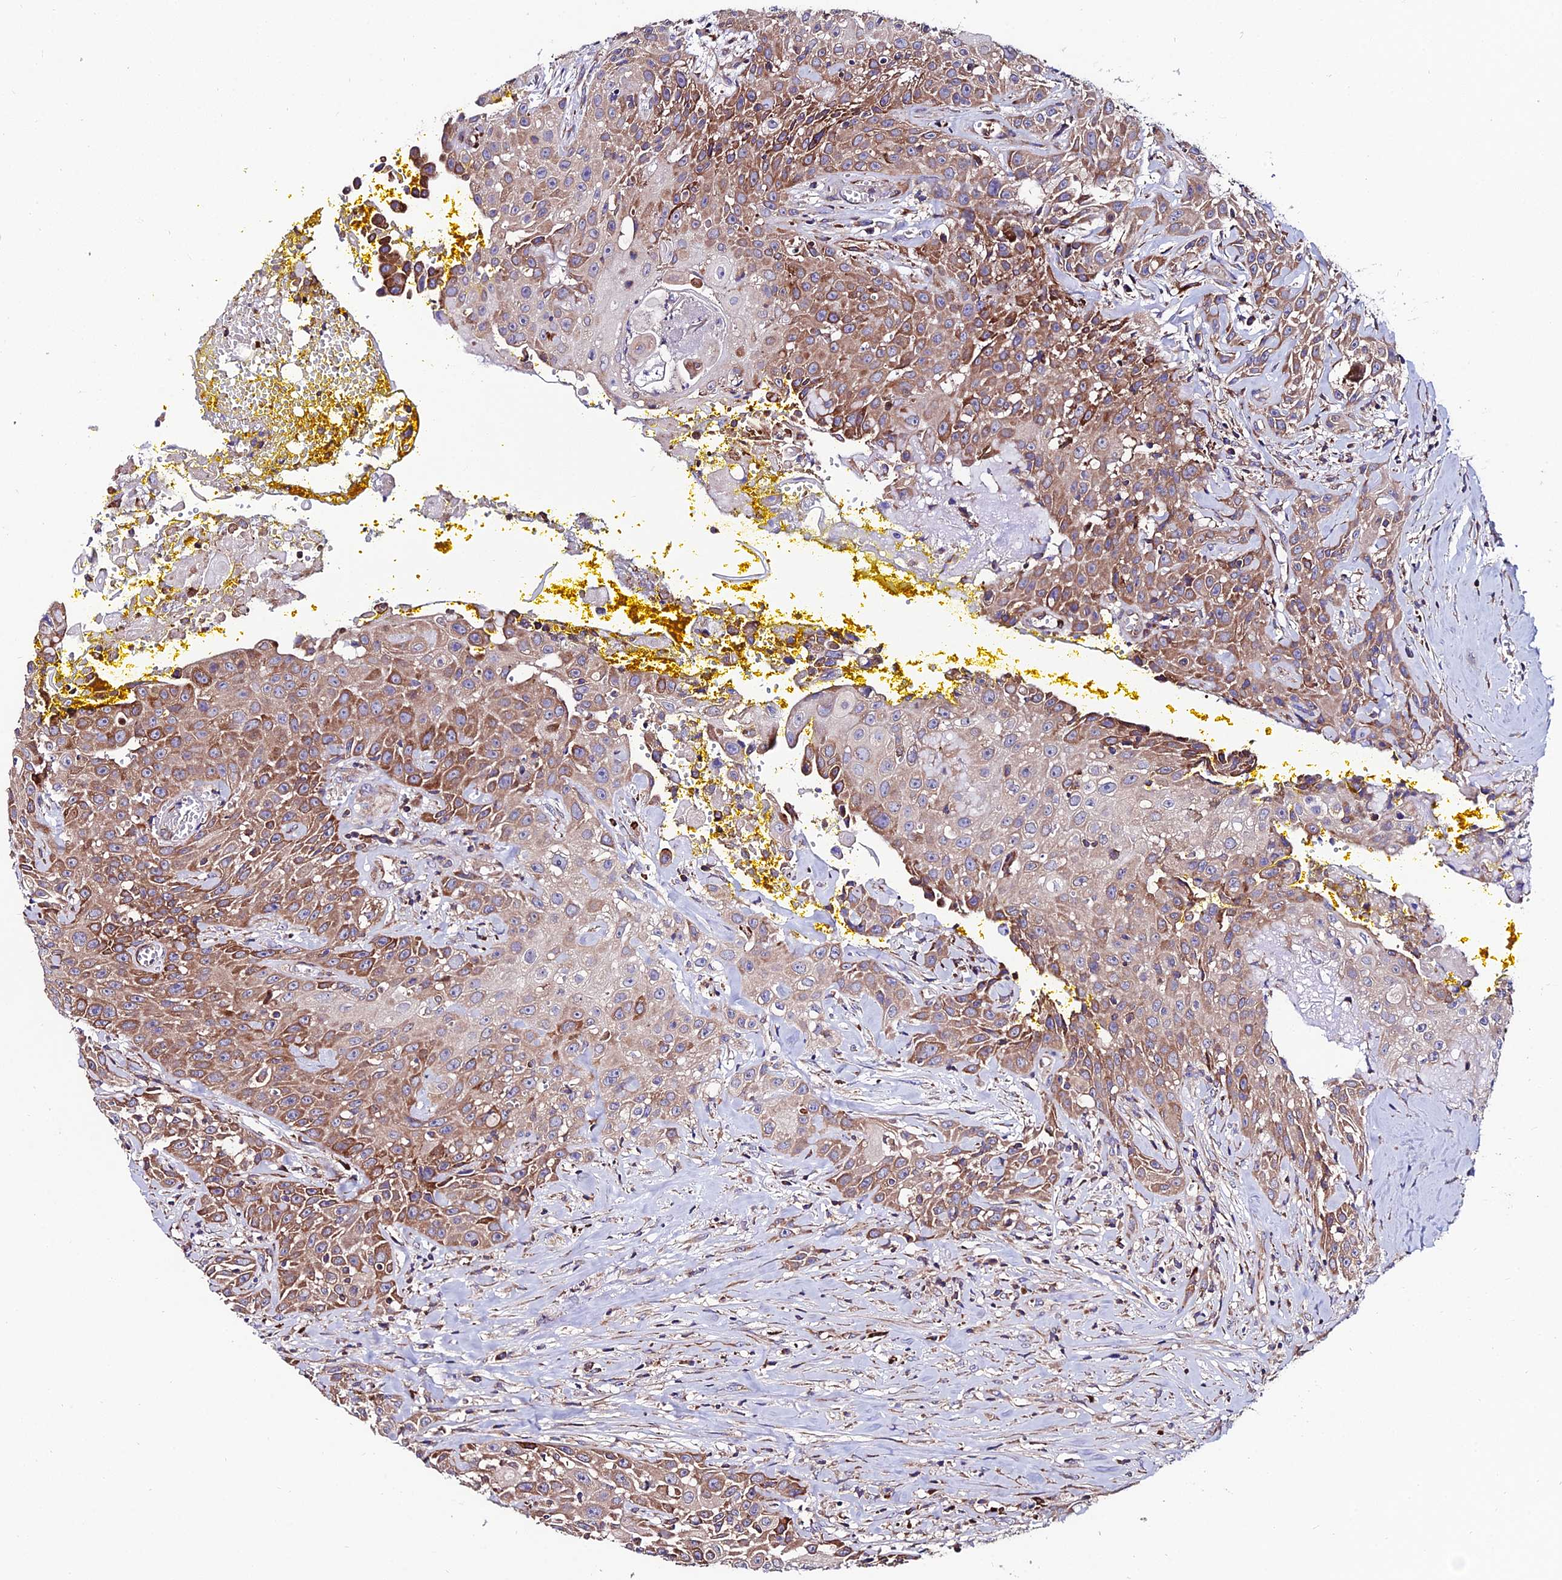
{"staining": {"intensity": "moderate", "quantity": "25%-75%", "location": "cytoplasmic/membranous"}, "tissue": "head and neck cancer", "cell_type": "Tumor cells", "image_type": "cancer", "snomed": [{"axis": "morphology", "description": "Squamous cell carcinoma, NOS"}, {"axis": "topography", "description": "Oral tissue"}, {"axis": "topography", "description": "Head-Neck"}], "caption": "The immunohistochemical stain highlights moderate cytoplasmic/membranous expression in tumor cells of head and neck cancer (squamous cell carcinoma) tissue.", "gene": "EIF3K", "patient": {"sex": "female", "age": 82}}